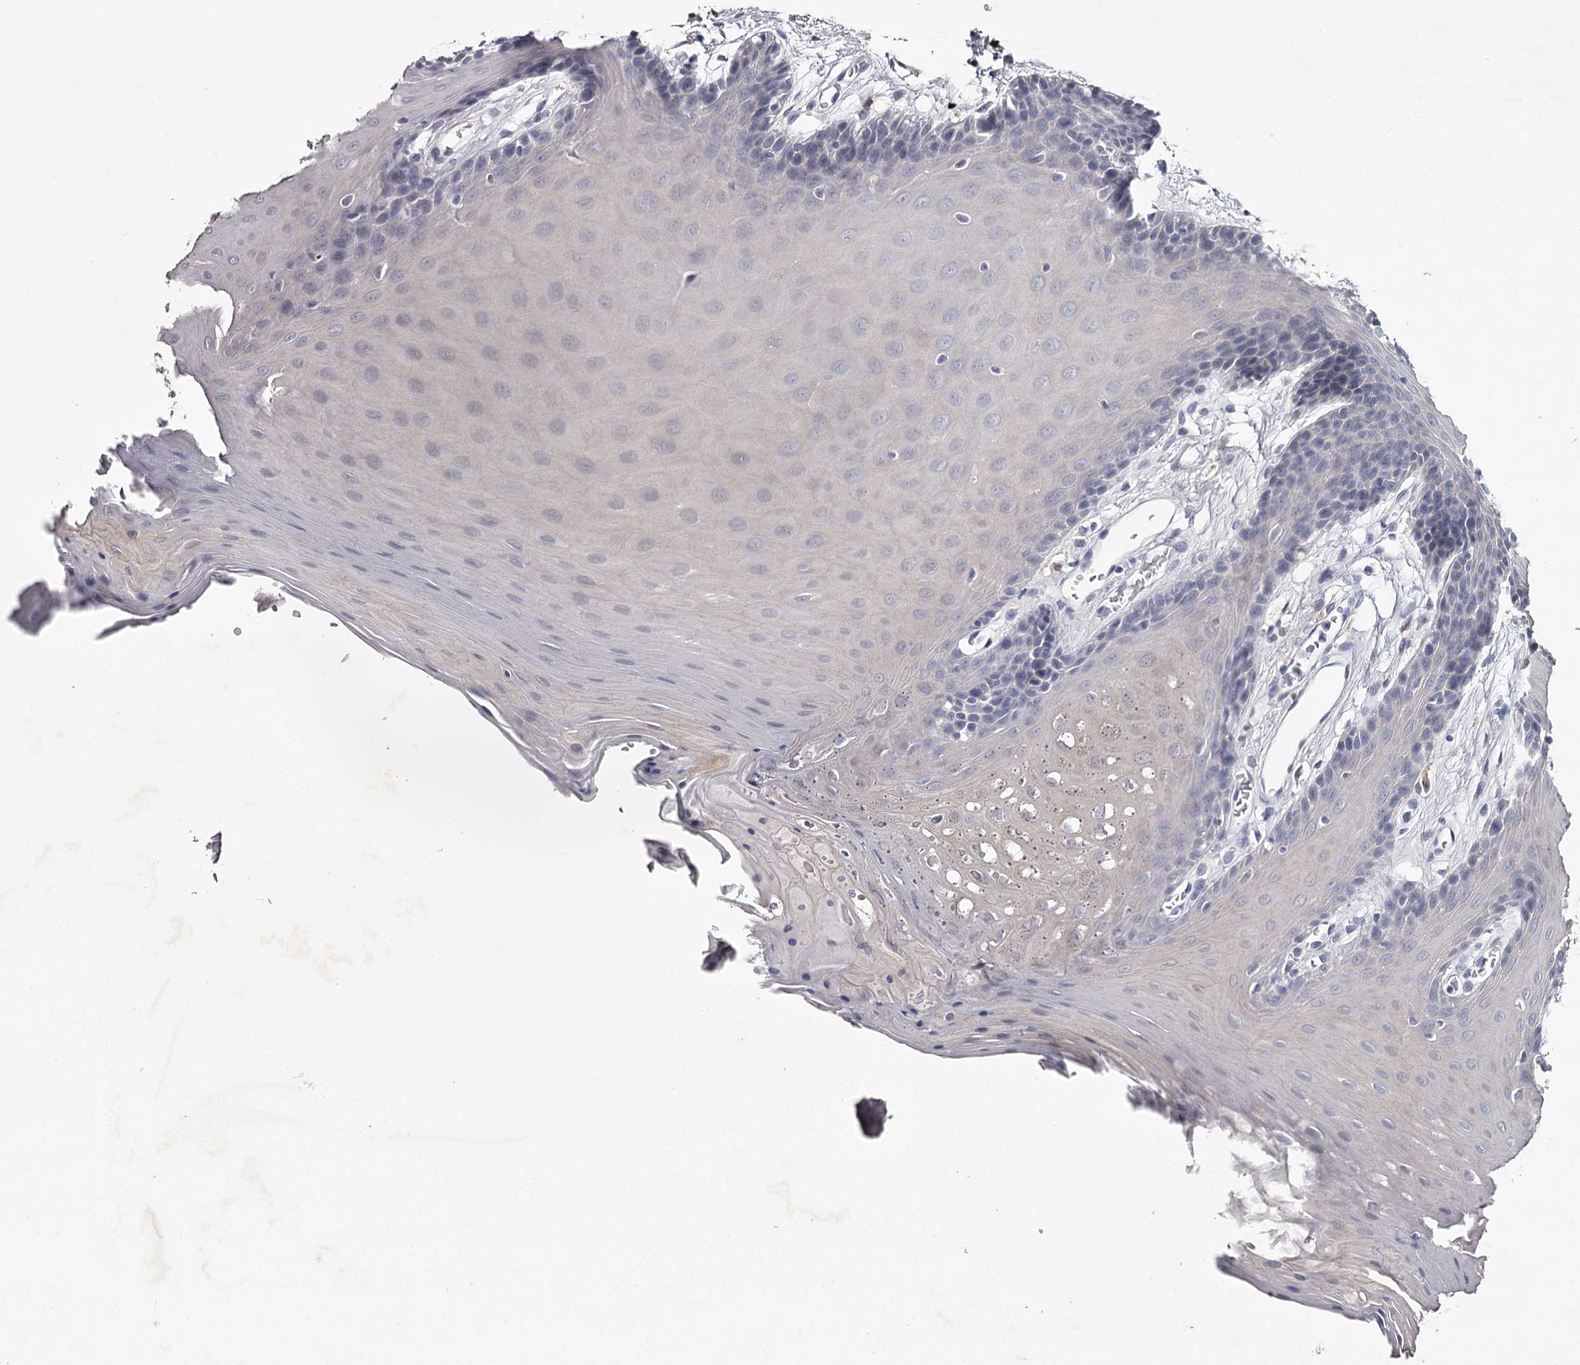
{"staining": {"intensity": "negative", "quantity": "none", "location": "none"}, "tissue": "oral mucosa", "cell_type": "Squamous epithelial cells", "image_type": "normal", "snomed": [{"axis": "morphology", "description": "Normal tissue, NOS"}, {"axis": "morphology", "description": "Squamous cell carcinoma, NOS"}, {"axis": "topography", "description": "Skeletal muscle"}, {"axis": "topography", "description": "Oral tissue"}, {"axis": "topography", "description": "Salivary gland"}, {"axis": "topography", "description": "Head-Neck"}], "caption": "Immunohistochemistry (IHC) micrograph of normal oral mucosa: oral mucosa stained with DAB displays no significant protein staining in squamous epithelial cells. (Stains: DAB (3,3'-diaminobenzidine) immunohistochemistry with hematoxylin counter stain, Microscopy: brightfield microscopy at high magnification).", "gene": "FDXACB1", "patient": {"sex": "male", "age": 54}}